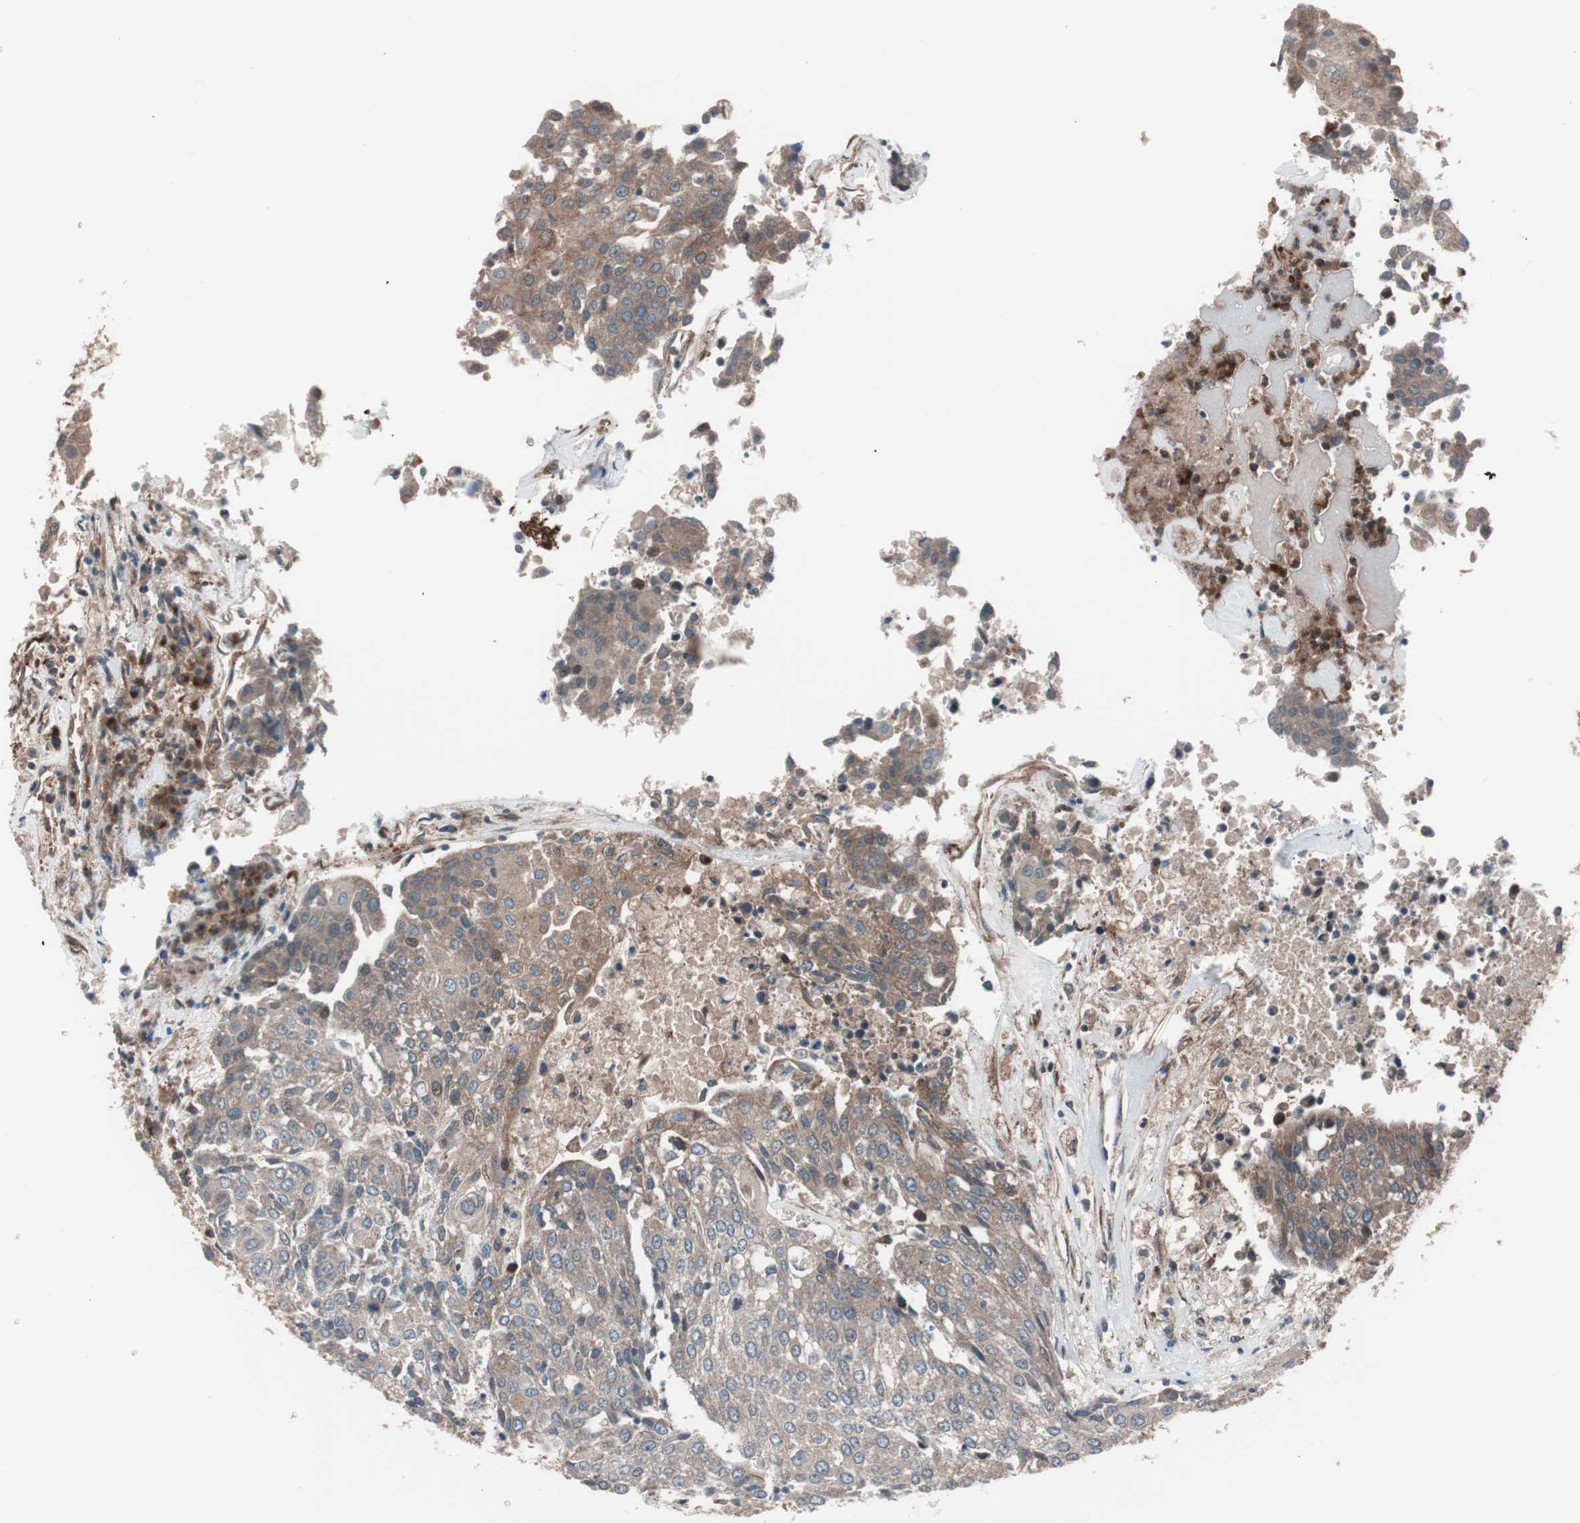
{"staining": {"intensity": "moderate", "quantity": ">75%", "location": "cytoplasmic/membranous"}, "tissue": "urothelial cancer", "cell_type": "Tumor cells", "image_type": "cancer", "snomed": [{"axis": "morphology", "description": "Urothelial carcinoma, High grade"}, {"axis": "topography", "description": "Urinary bladder"}], "caption": "Tumor cells demonstrate moderate cytoplasmic/membranous staining in approximately >75% of cells in urothelial cancer.", "gene": "SEC31A", "patient": {"sex": "female", "age": 85}}